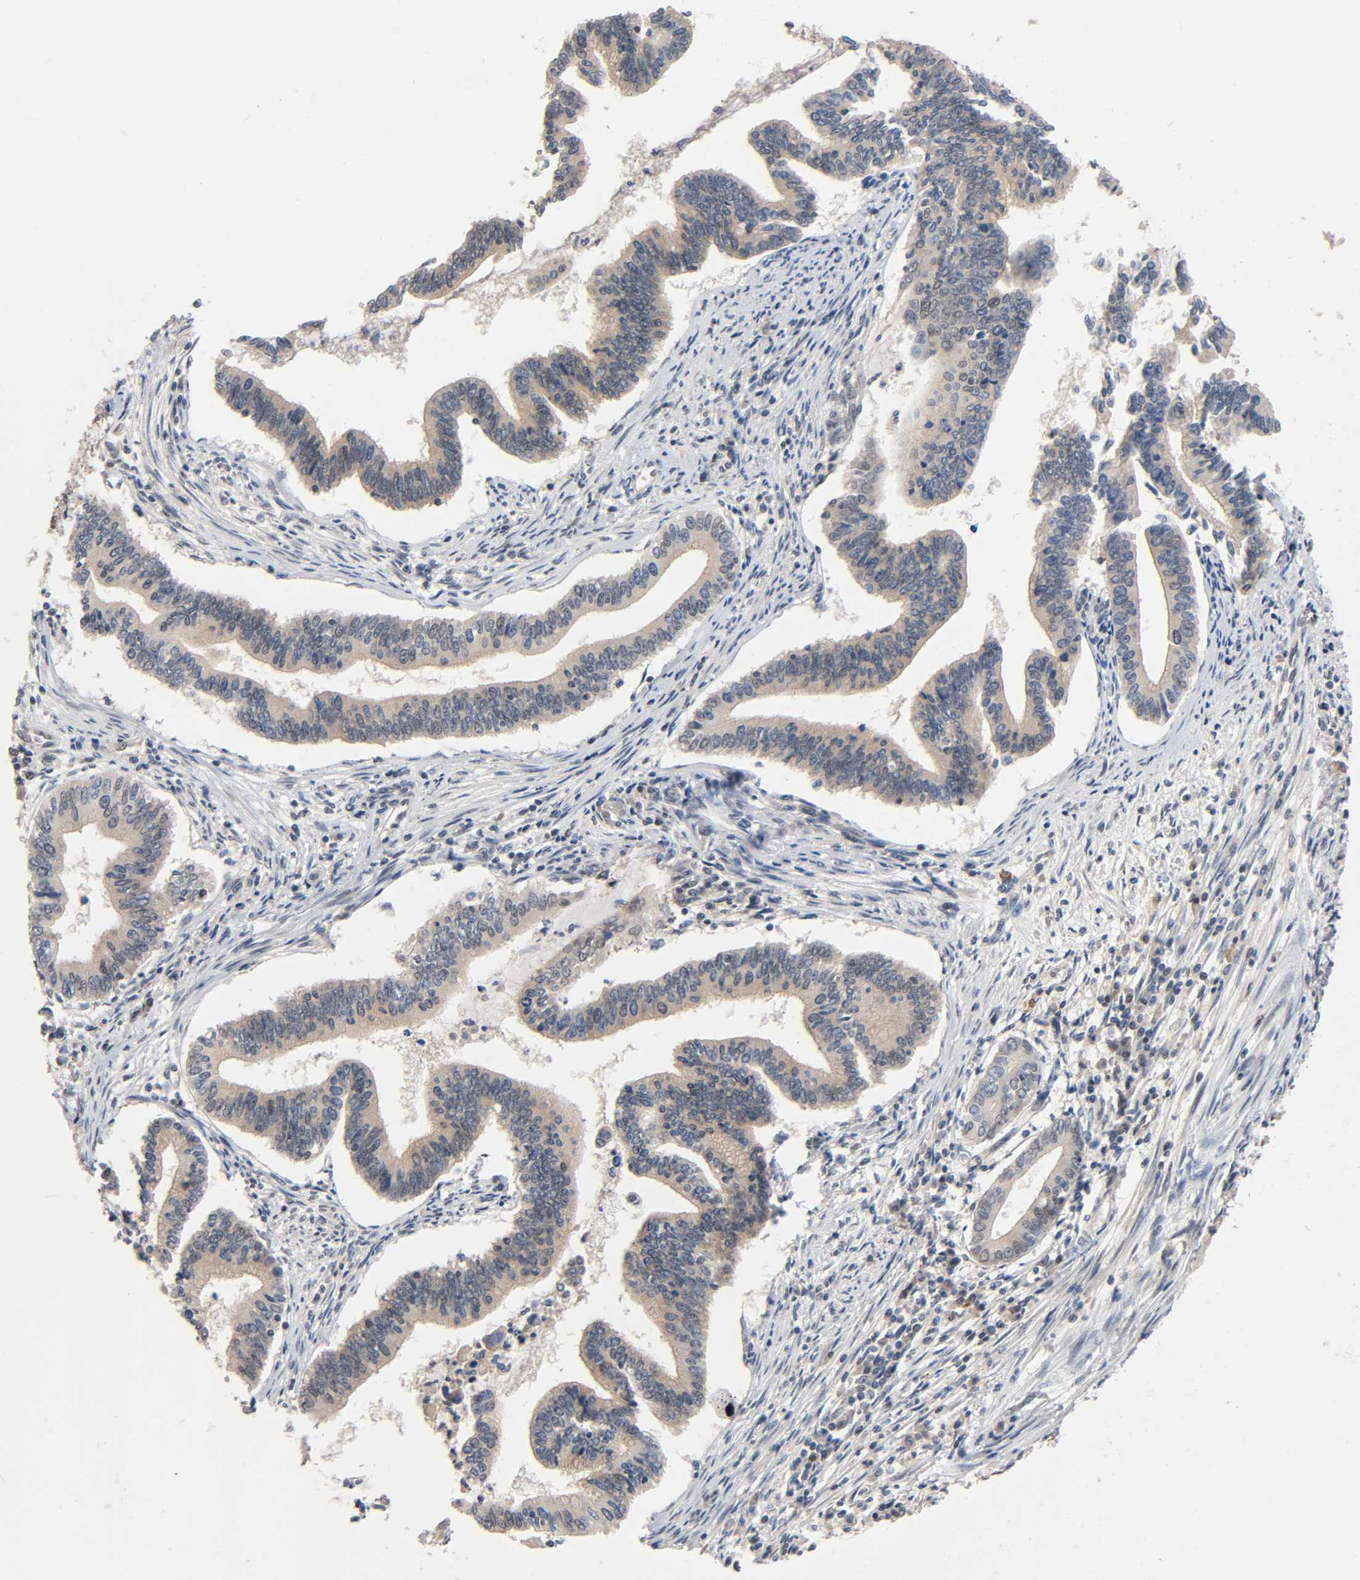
{"staining": {"intensity": "weak", "quantity": "25%-75%", "location": "cytoplasmic/membranous"}, "tissue": "cervical cancer", "cell_type": "Tumor cells", "image_type": "cancer", "snomed": [{"axis": "morphology", "description": "Adenocarcinoma, NOS"}, {"axis": "topography", "description": "Cervix"}], "caption": "Cervical adenocarcinoma was stained to show a protein in brown. There is low levels of weak cytoplasmic/membranous positivity in approximately 25%-75% of tumor cells. The protein of interest is shown in brown color, while the nuclei are stained blue.", "gene": "PRKAB1", "patient": {"sex": "female", "age": 36}}